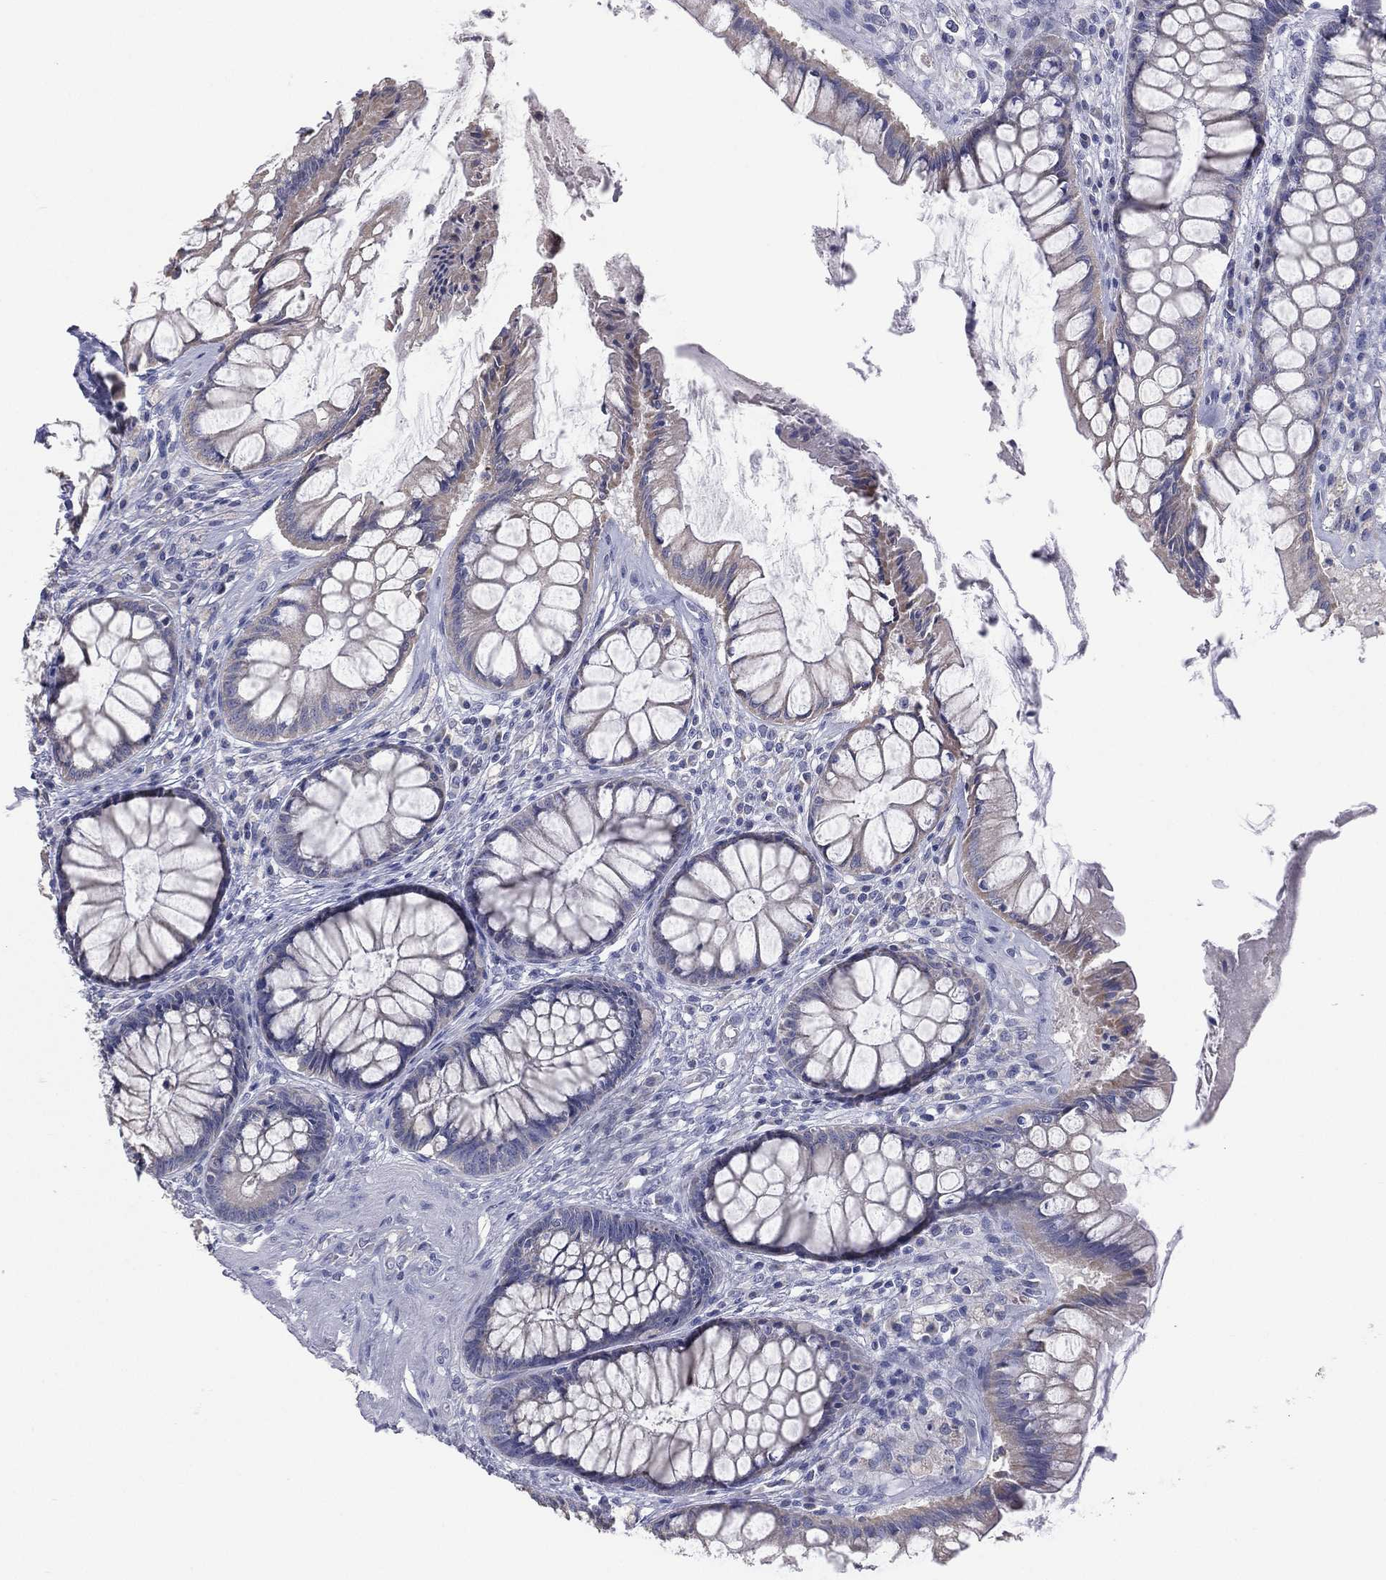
{"staining": {"intensity": "negative", "quantity": "none", "location": "none"}, "tissue": "rectum", "cell_type": "Glandular cells", "image_type": "normal", "snomed": [{"axis": "morphology", "description": "Normal tissue, NOS"}, {"axis": "topography", "description": "Rectum"}], "caption": "Glandular cells are negative for protein expression in normal human rectum. (Immunohistochemistry, brightfield microscopy, high magnification).", "gene": "STK31", "patient": {"sex": "female", "age": 58}}